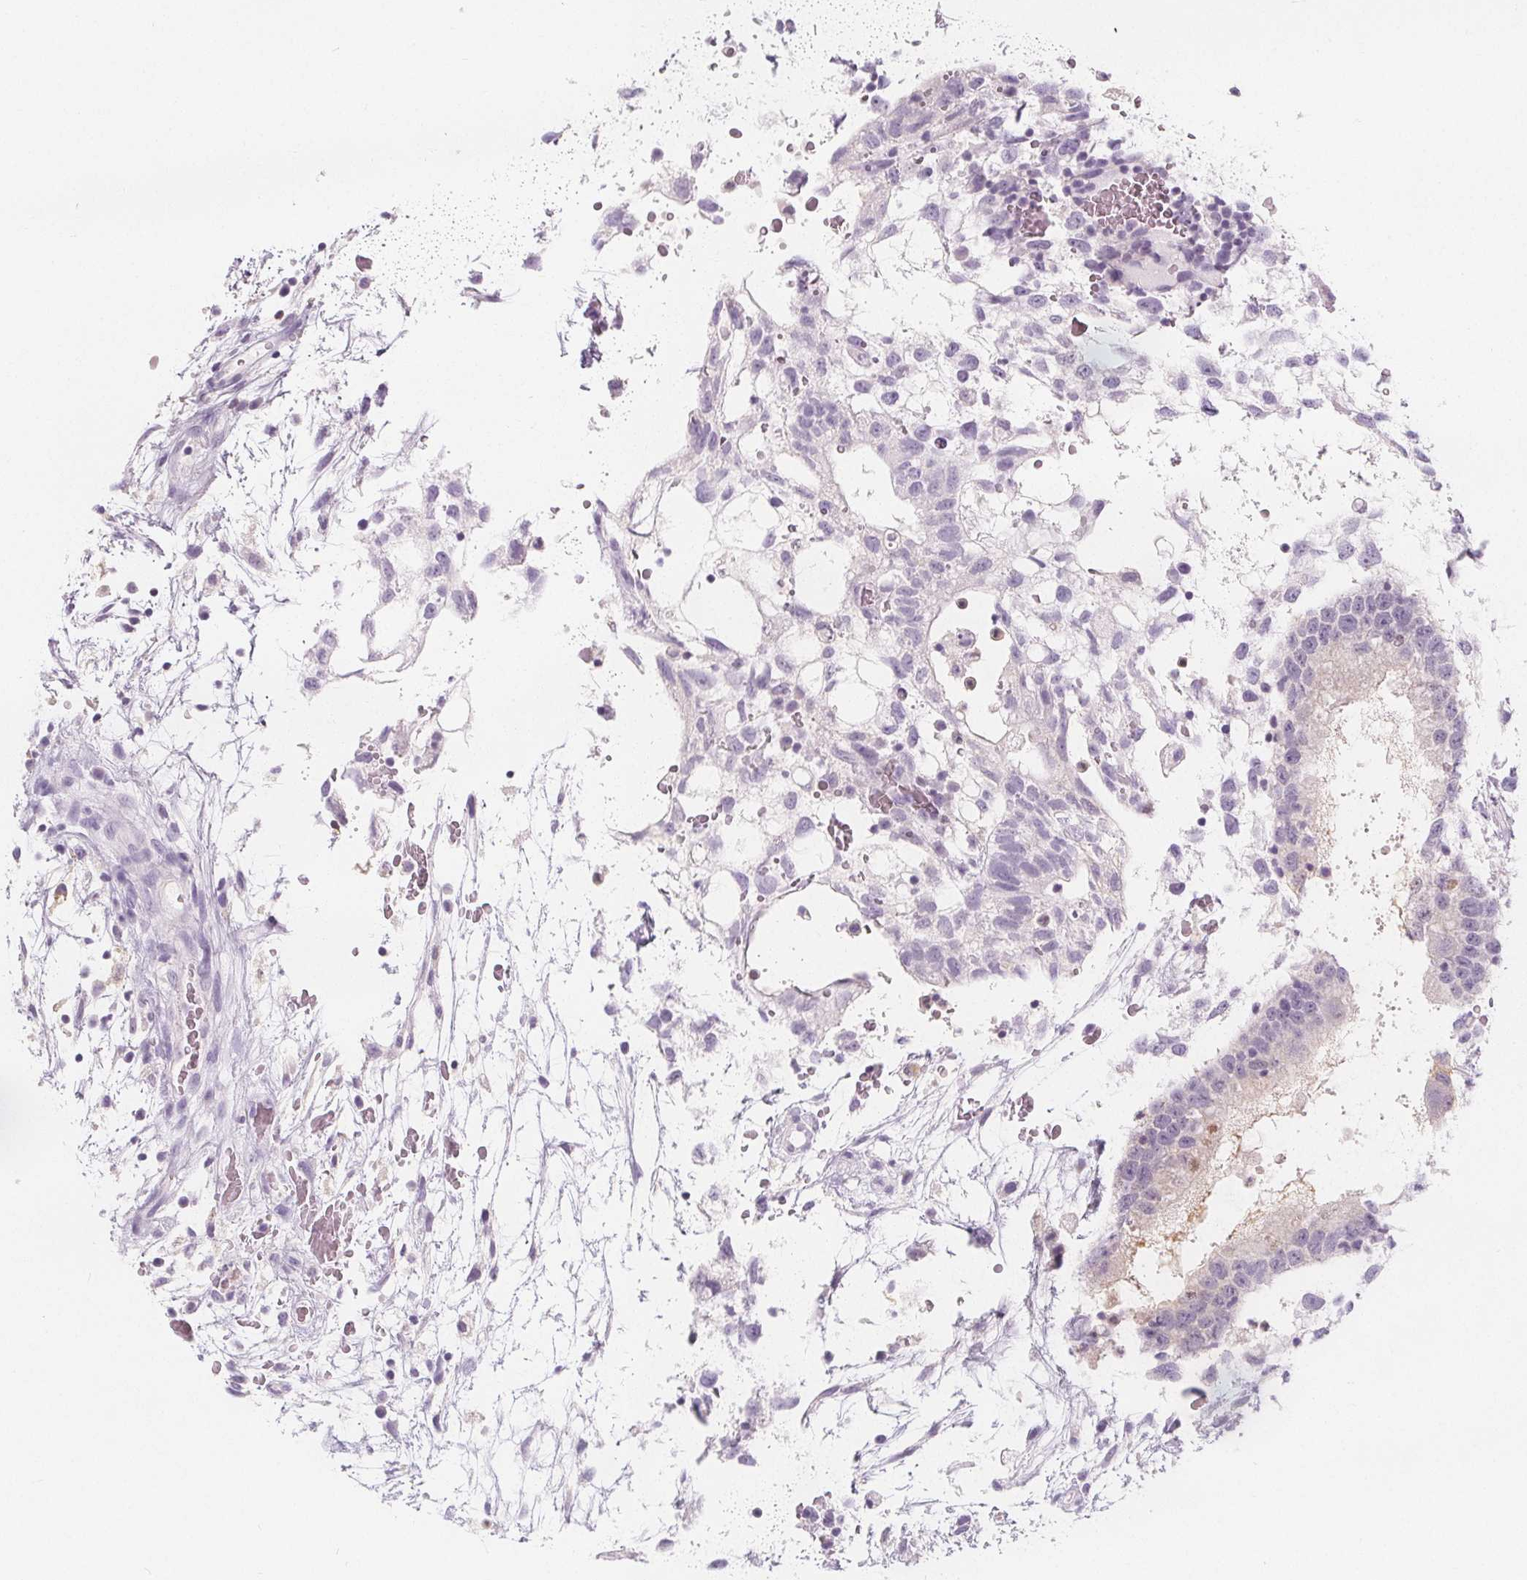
{"staining": {"intensity": "negative", "quantity": "none", "location": "none"}, "tissue": "testis cancer", "cell_type": "Tumor cells", "image_type": "cancer", "snomed": [{"axis": "morphology", "description": "Normal tissue, NOS"}, {"axis": "morphology", "description": "Carcinoma, Embryonal, NOS"}, {"axis": "topography", "description": "Testis"}], "caption": "Tumor cells are negative for protein expression in human embryonal carcinoma (testis). (Stains: DAB (3,3'-diaminobenzidine) immunohistochemistry (IHC) with hematoxylin counter stain, Microscopy: brightfield microscopy at high magnification).", "gene": "UGP2", "patient": {"sex": "male", "age": 32}}